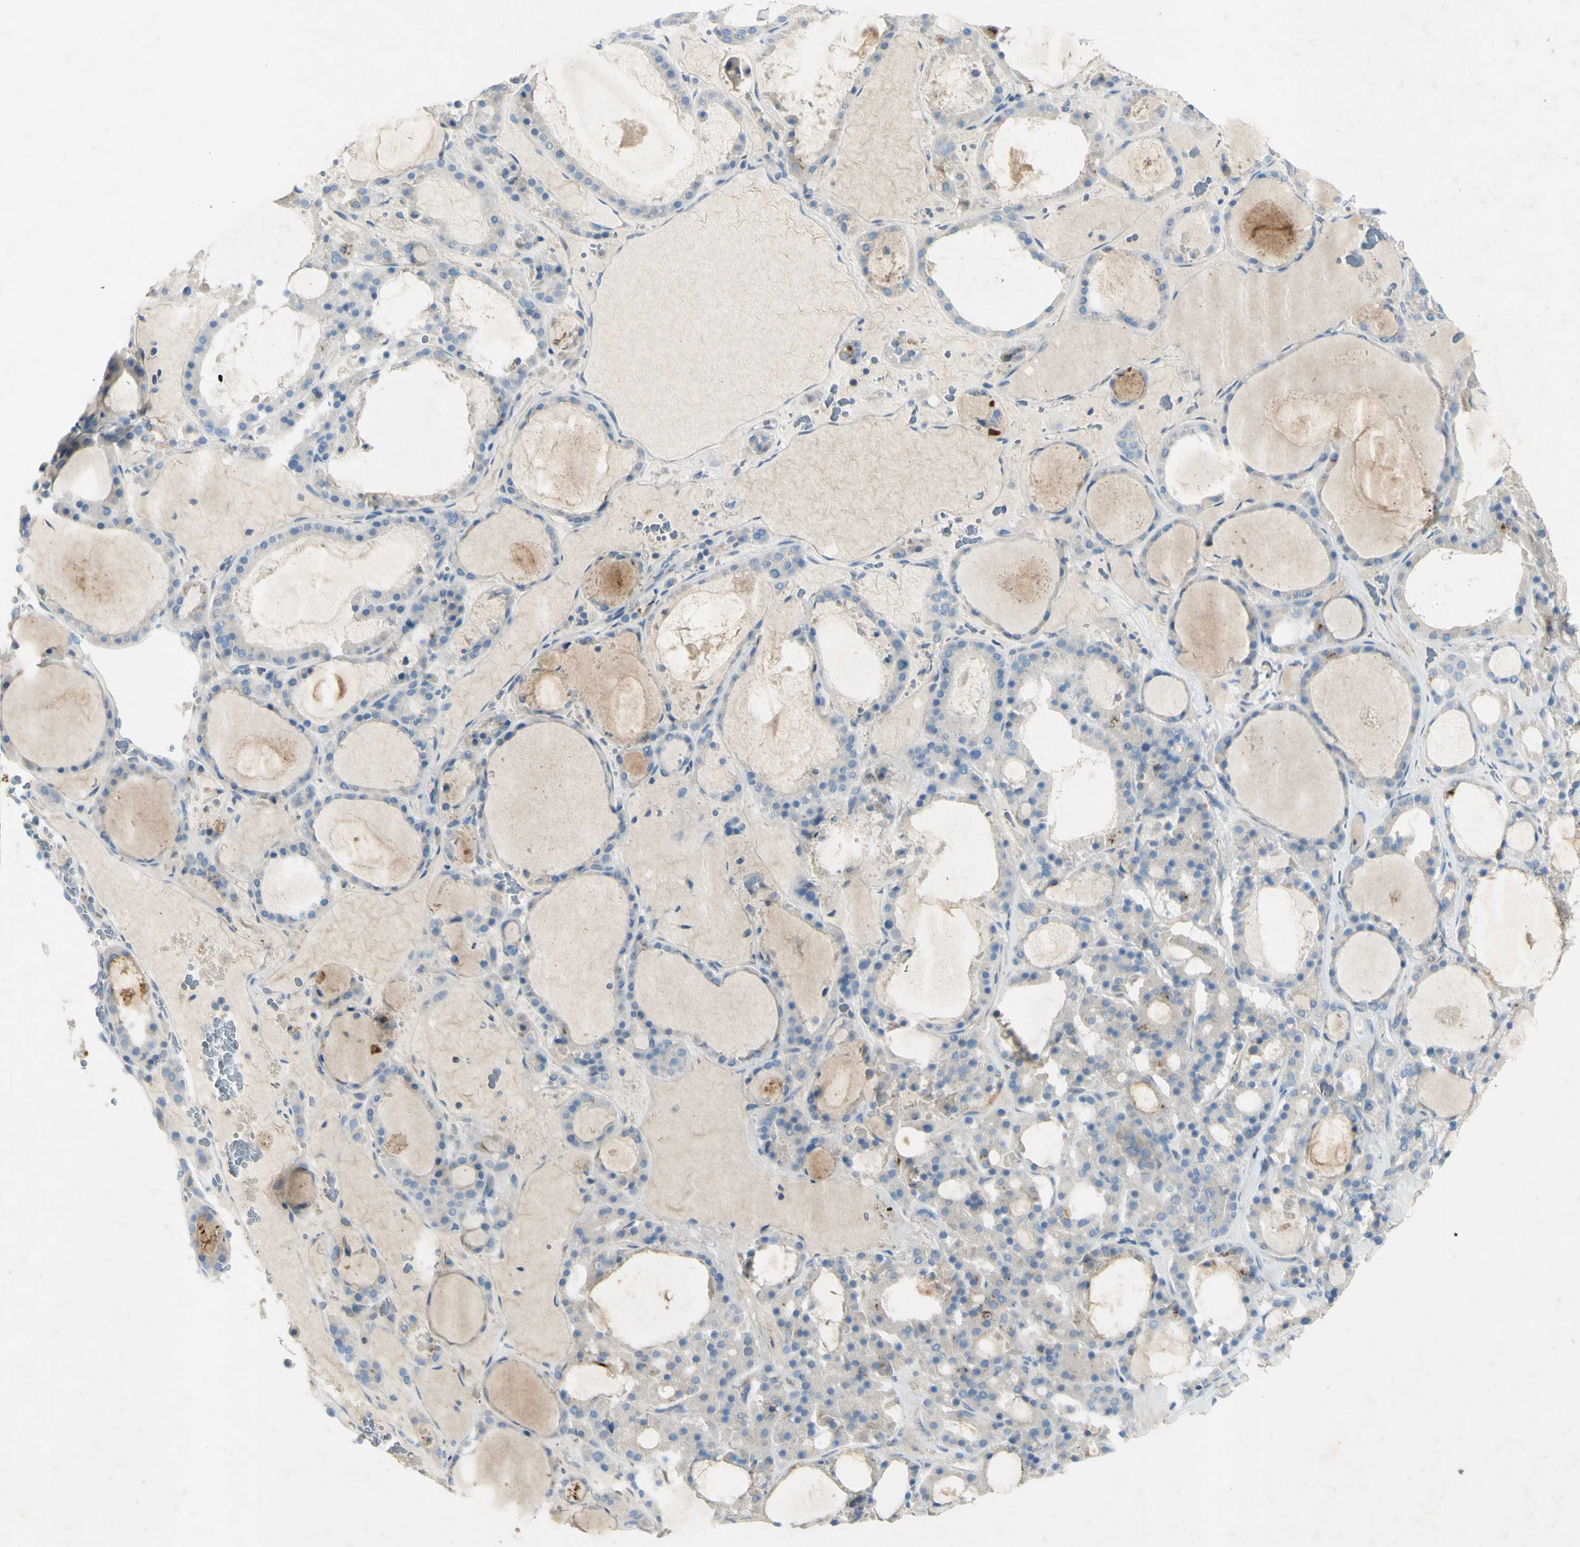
{"staining": {"intensity": "weak", "quantity": ">75%", "location": "cytoplasmic/membranous"}, "tissue": "thyroid gland", "cell_type": "Glandular cells", "image_type": "normal", "snomed": [{"axis": "morphology", "description": "Normal tissue, NOS"}, {"axis": "morphology", "description": "Carcinoma, NOS"}, {"axis": "topography", "description": "Thyroid gland"}], "caption": "Protein staining of benign thyroid gland shows weak cytoplasmic/membranous positivity in approximately >75% of glandular cells. (brown staining indicates protein expression, while blue staining denotes nuclei).", "gene": "GDF15", "patient": {"sex": "female", "age": 86}}